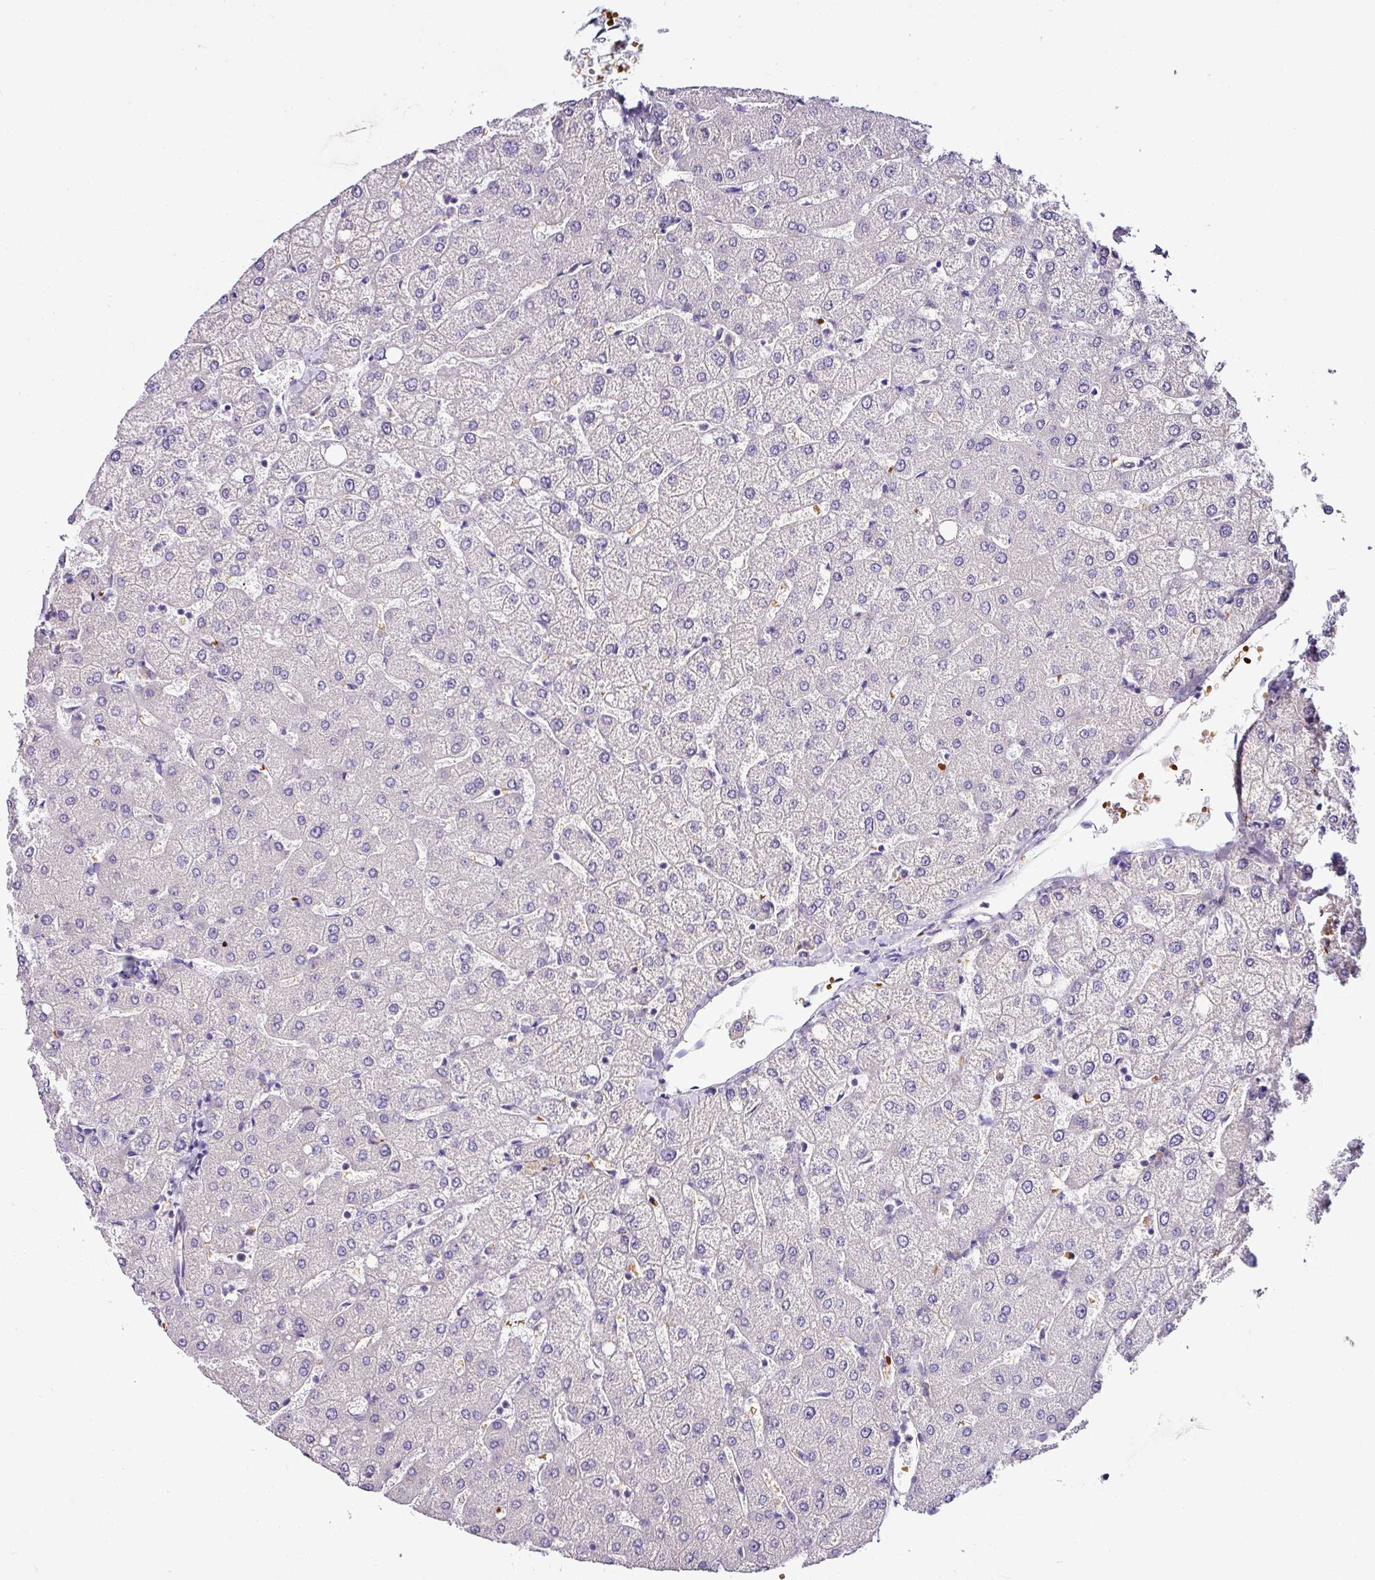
{"staining": {"intensity": "negative", "quantity": "none", "location": "none"}, "tissue": "liver", "cell_type": "Cholangiocytes", "image_type": "normal", "snomed": [{"axis": "morphology", "description": "Normal tissue, NOS"}, {"axis": "topography", "description": "Liver"}], "caption": "DAB immunohistochemical staining of normal human liver shows no significant expression in cholangiocytes.", "gene": "NAPSA", "patient": {"sex": "female", "age": 54}}